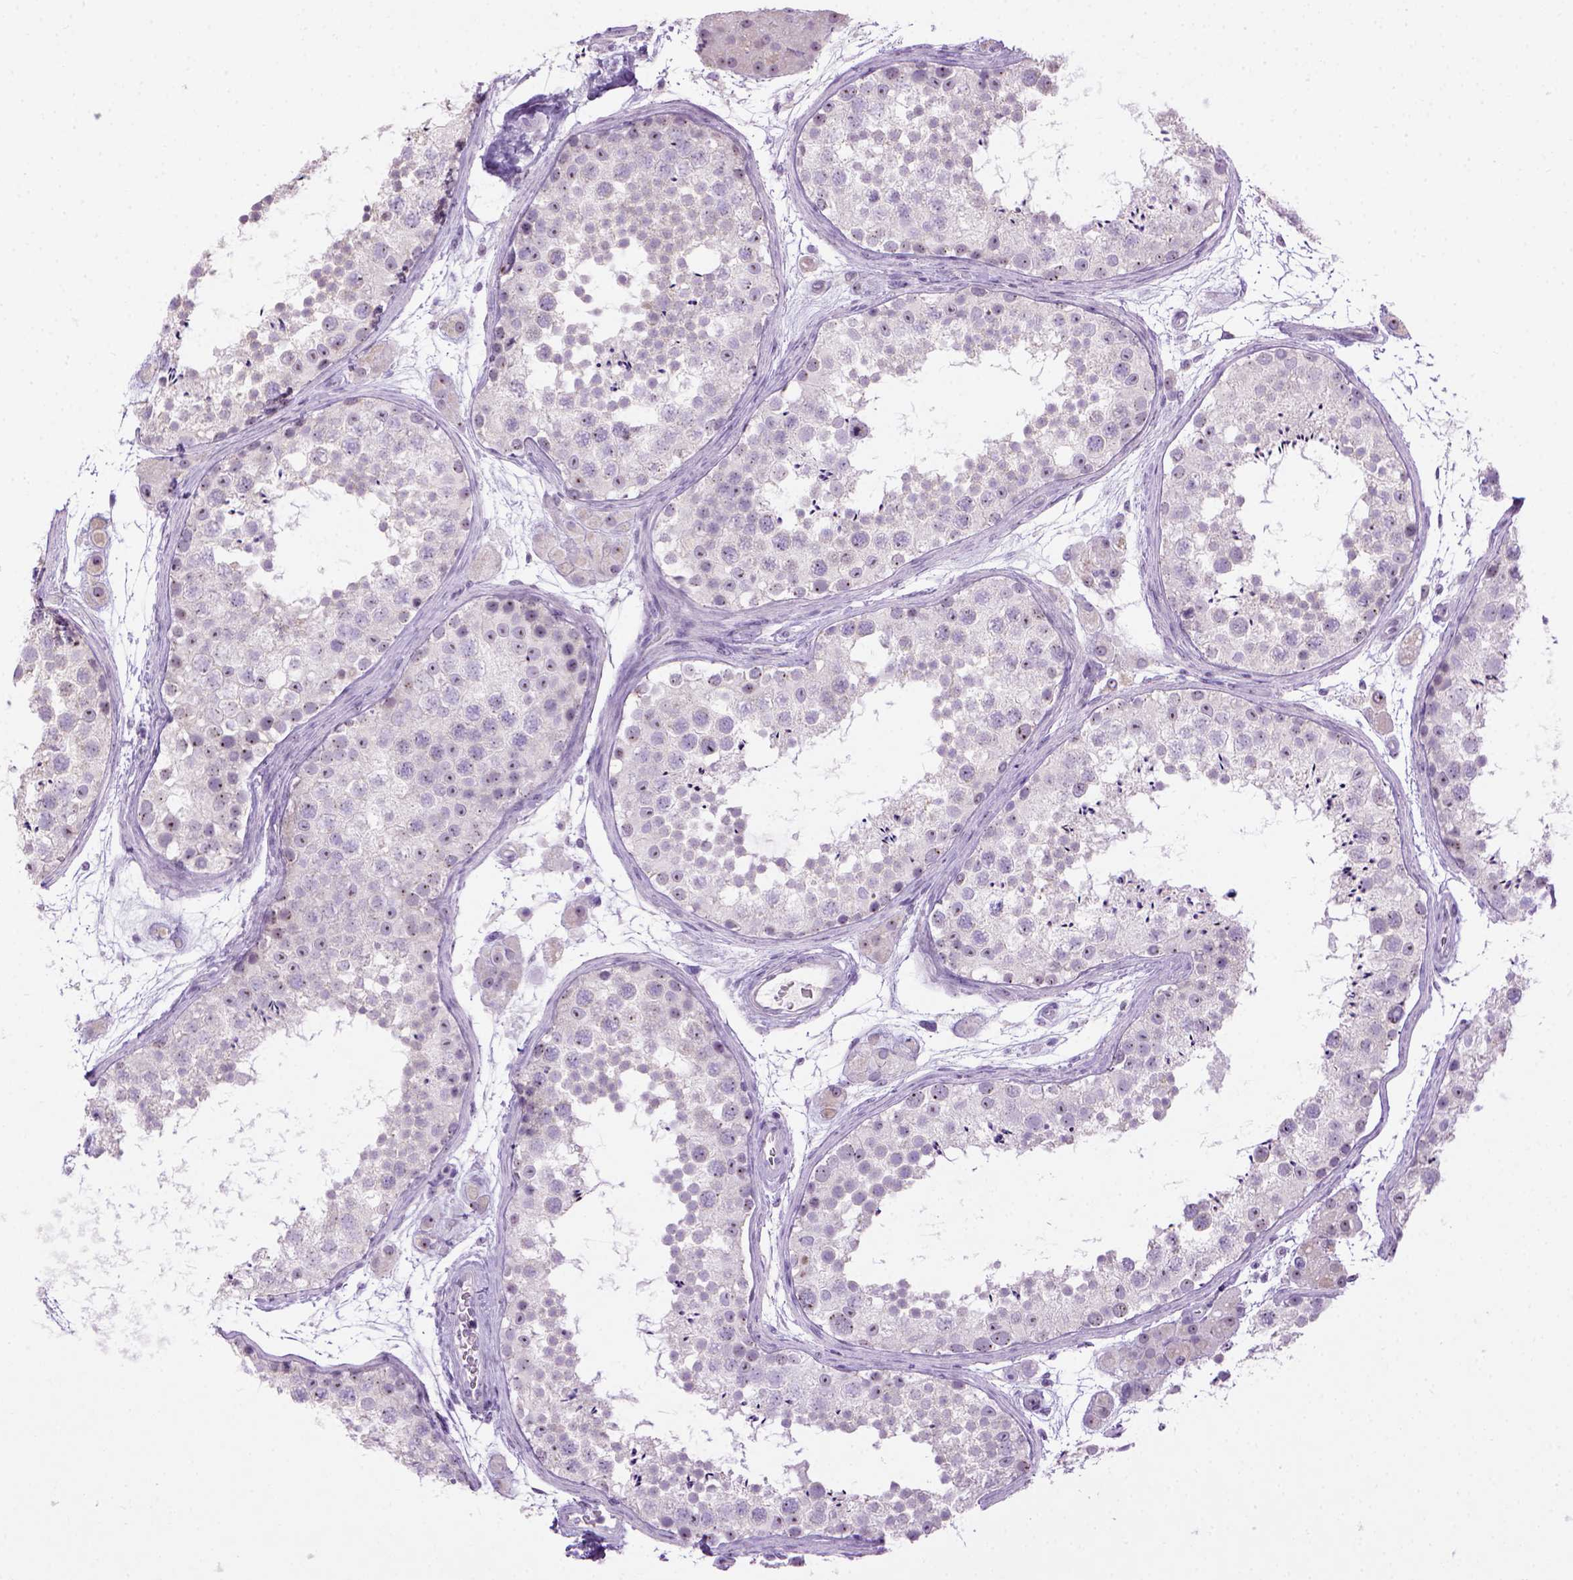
{"staining": {"intensity": "moderate", "quantity": "<25%", "location": "none"}, "tissue": "testis", "cell_type": "Cells in seminiferous ducts", "image_type": "normal", "snomed": [{"axis": "morphology", "description": "Normal tissue, NOS"}, {"axis": "topography", "description": "Testis"}], "caption": "Cells in seminiferous ducts demonstrate low levels of moderate None staining in about <25% of cells in normal human testis.", "gene": "UTP4", "patient": {"sex": "male", "age": 41}}